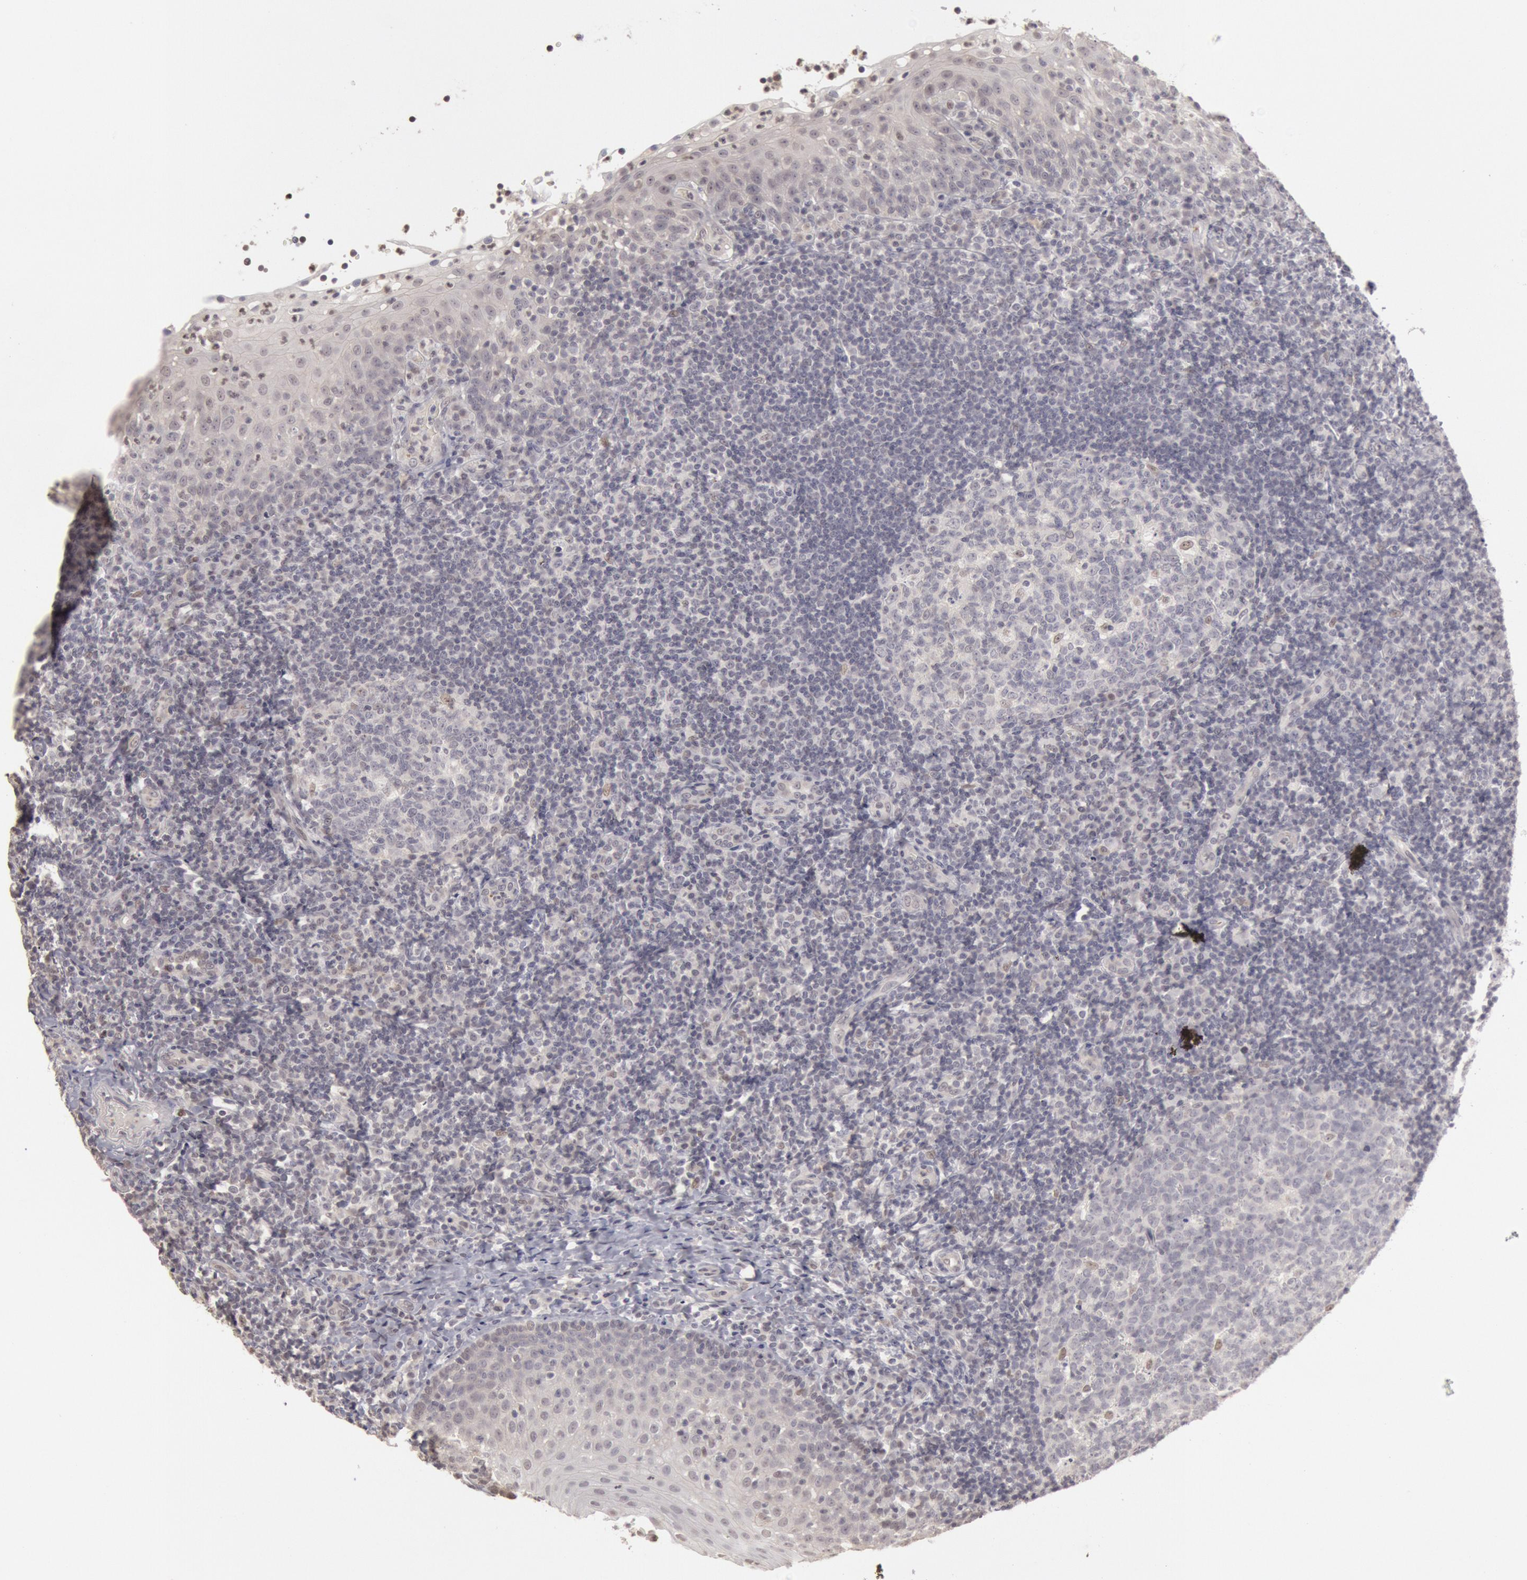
{"staining": {"intensity": "negative", "quantity": "none", "location": "none"}, "tissue": "tonsil", "cell_type": "Germinal center cells", "image_type": "normal", "snomed": [{"axis": "morphology", "description": "Normal tissue, NOS"}, {"axis": "topography", "description": "Tonsil"}], "caption": "Immunohistochemistry micrograph of unremarkable human tonsil stained for a protein (brown), which displays no positivity in germinal center cells. (DAB (3,3'-diaminobenzidine) immunohistochemistry (IHC) with hematoxylin counter stain).", "gene": "RIMBP3B", "patient": {"sex": "female", "age": 40}}